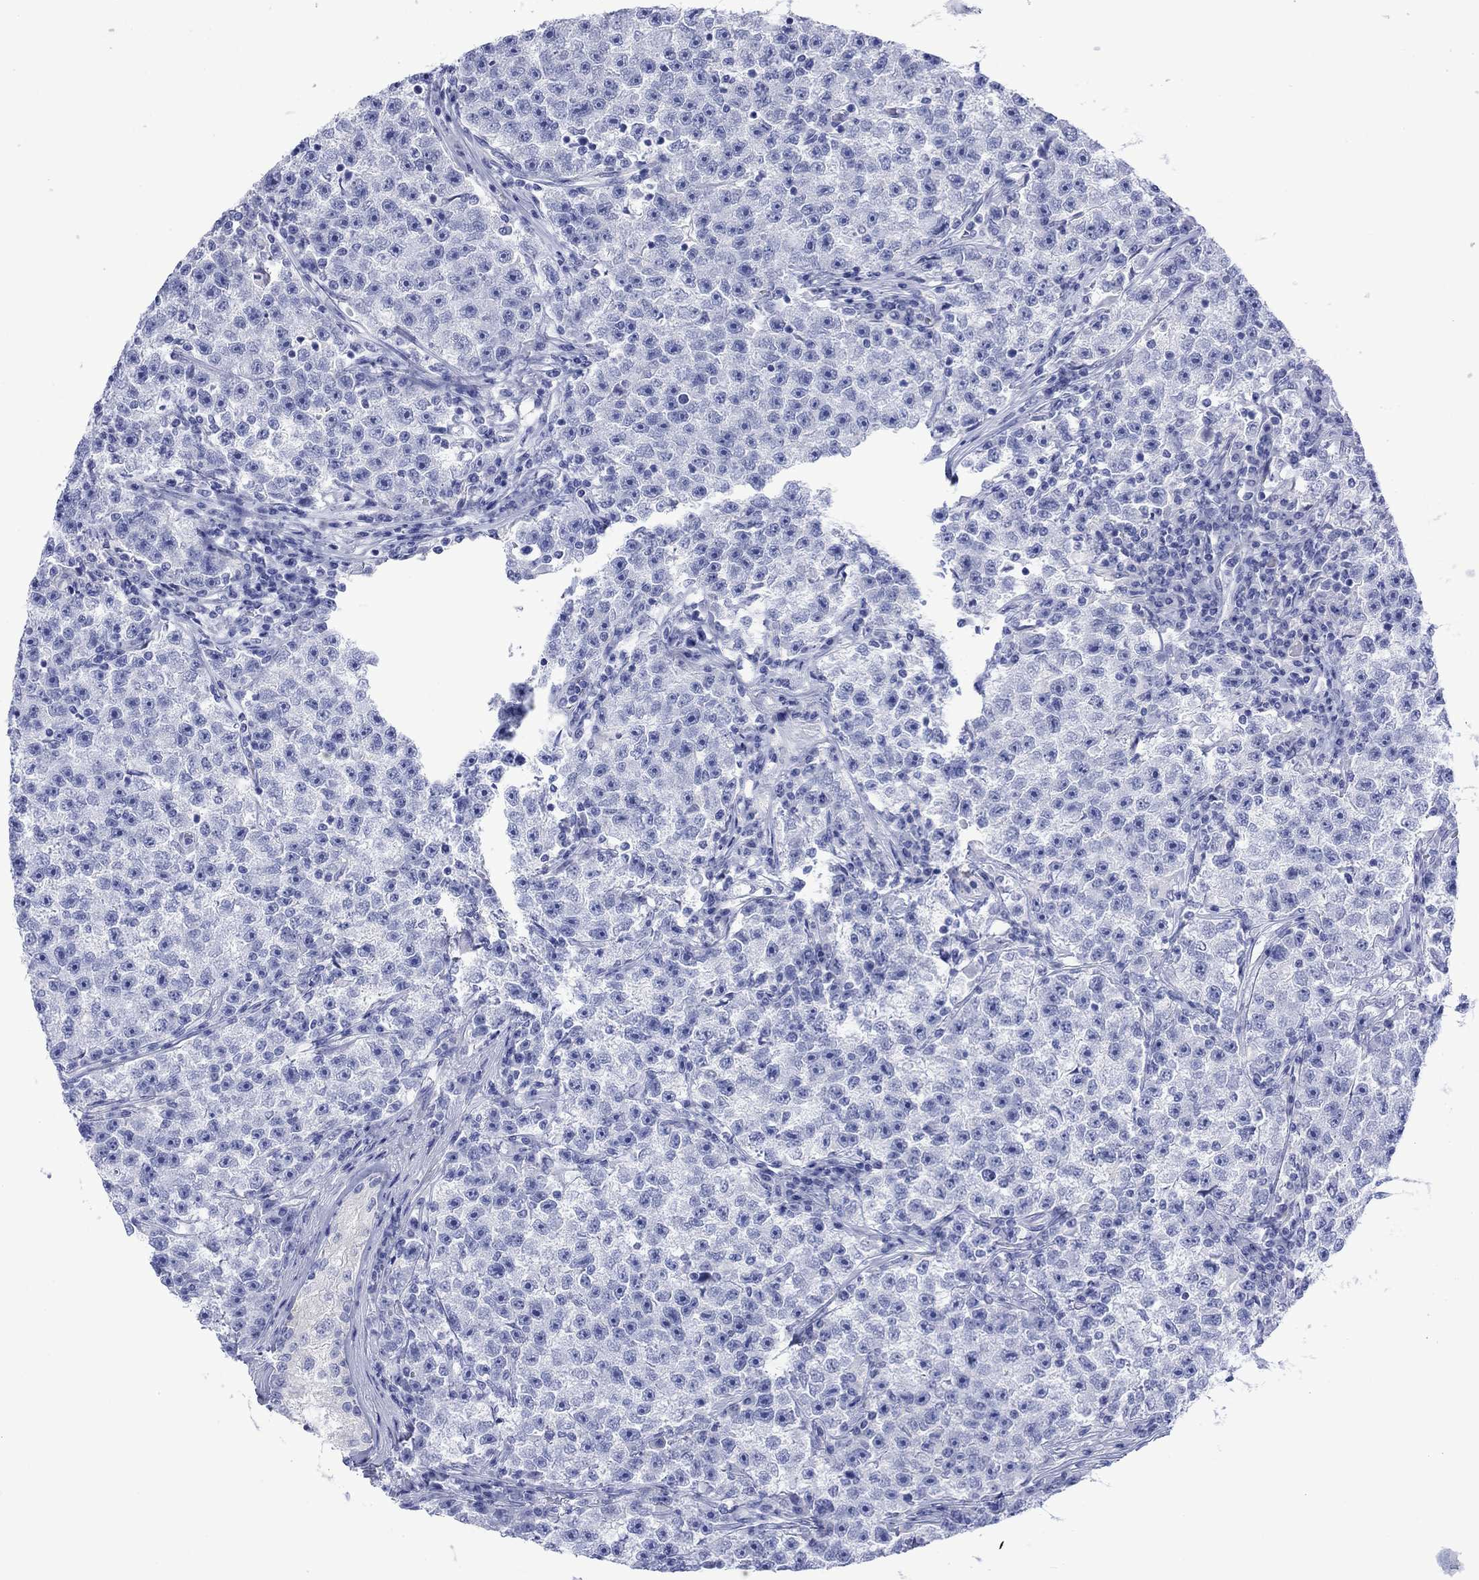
{"staining": {"intensity": "negative", "quantity": "none", "location": "none"}, "tissue": "testis cancer", "cell_type": "Tumor cells", "image_type": "cancer", "snomed": [{"axis": "morphology", "description": "Seminoma, NOS"}, {"axis": "topography", "description": "Testis"}], "caption": "Immunohistochemical staining of human testis cancer (seminoma) demonstrates no significant positivity in tumor cells.", "gene": "MLANA", "patient": {"sex": "male", "age": 22}}